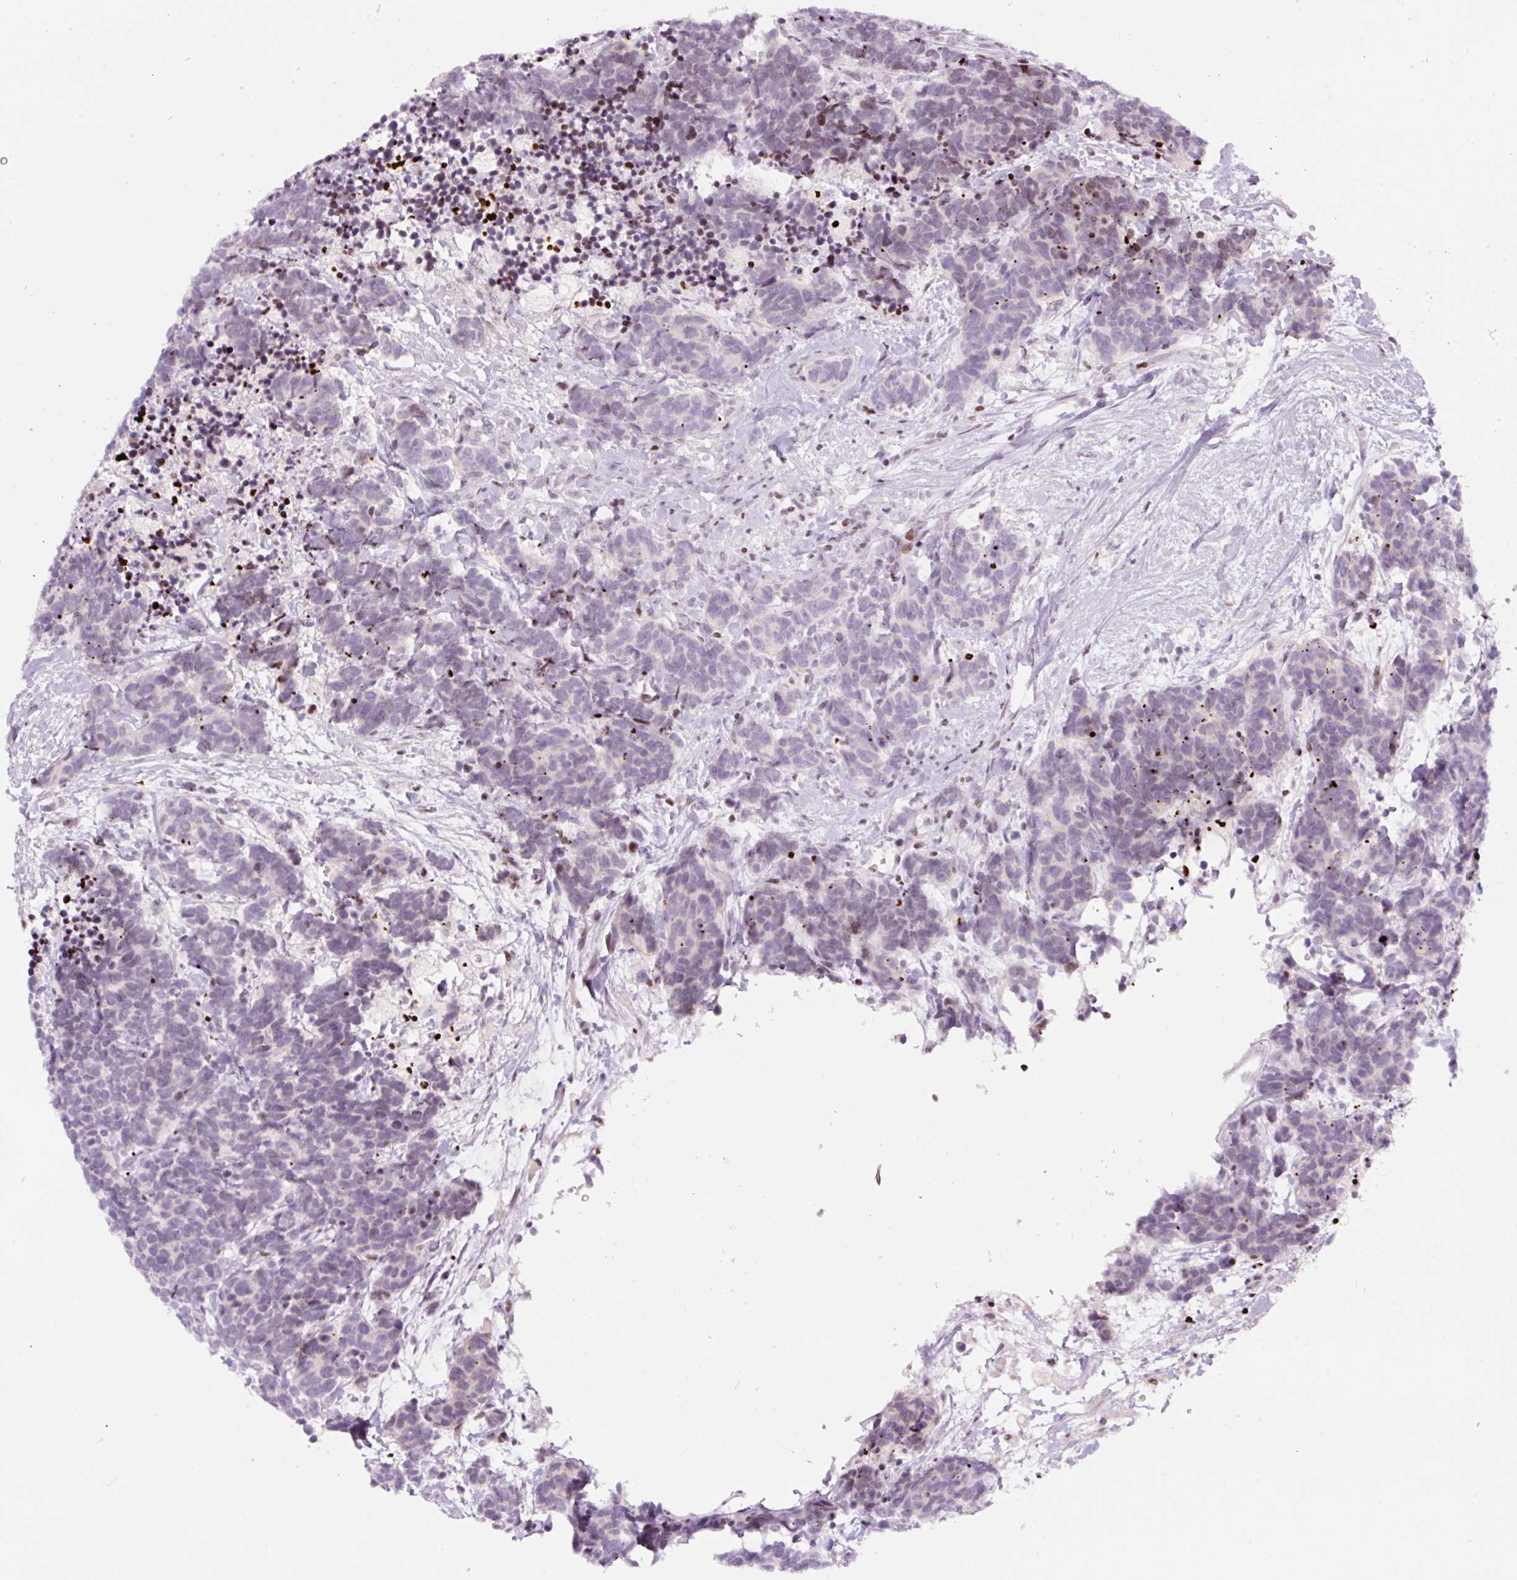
{"staining": {"intensity": "moderate", "quantity": "<25%", "location": "nuclear"}, "tissue": "carcinoid", "cell_type": "Tumor cells", "image_type": "cancer", "snomed": [{"axis": "morphology", "description": "Carcinoma, NOS"}, {"axis": "morphology", "description": "Carcinoid, malignant, NOS"}, {"axis": "topography", "description": "Prostate"}], "caption": "Moderate nuclear protein positivity is seen in about <25% of tumor cells in carcinoid.", "gene": "TMEM177", "patient": {"sex": "male", "age": 57}}